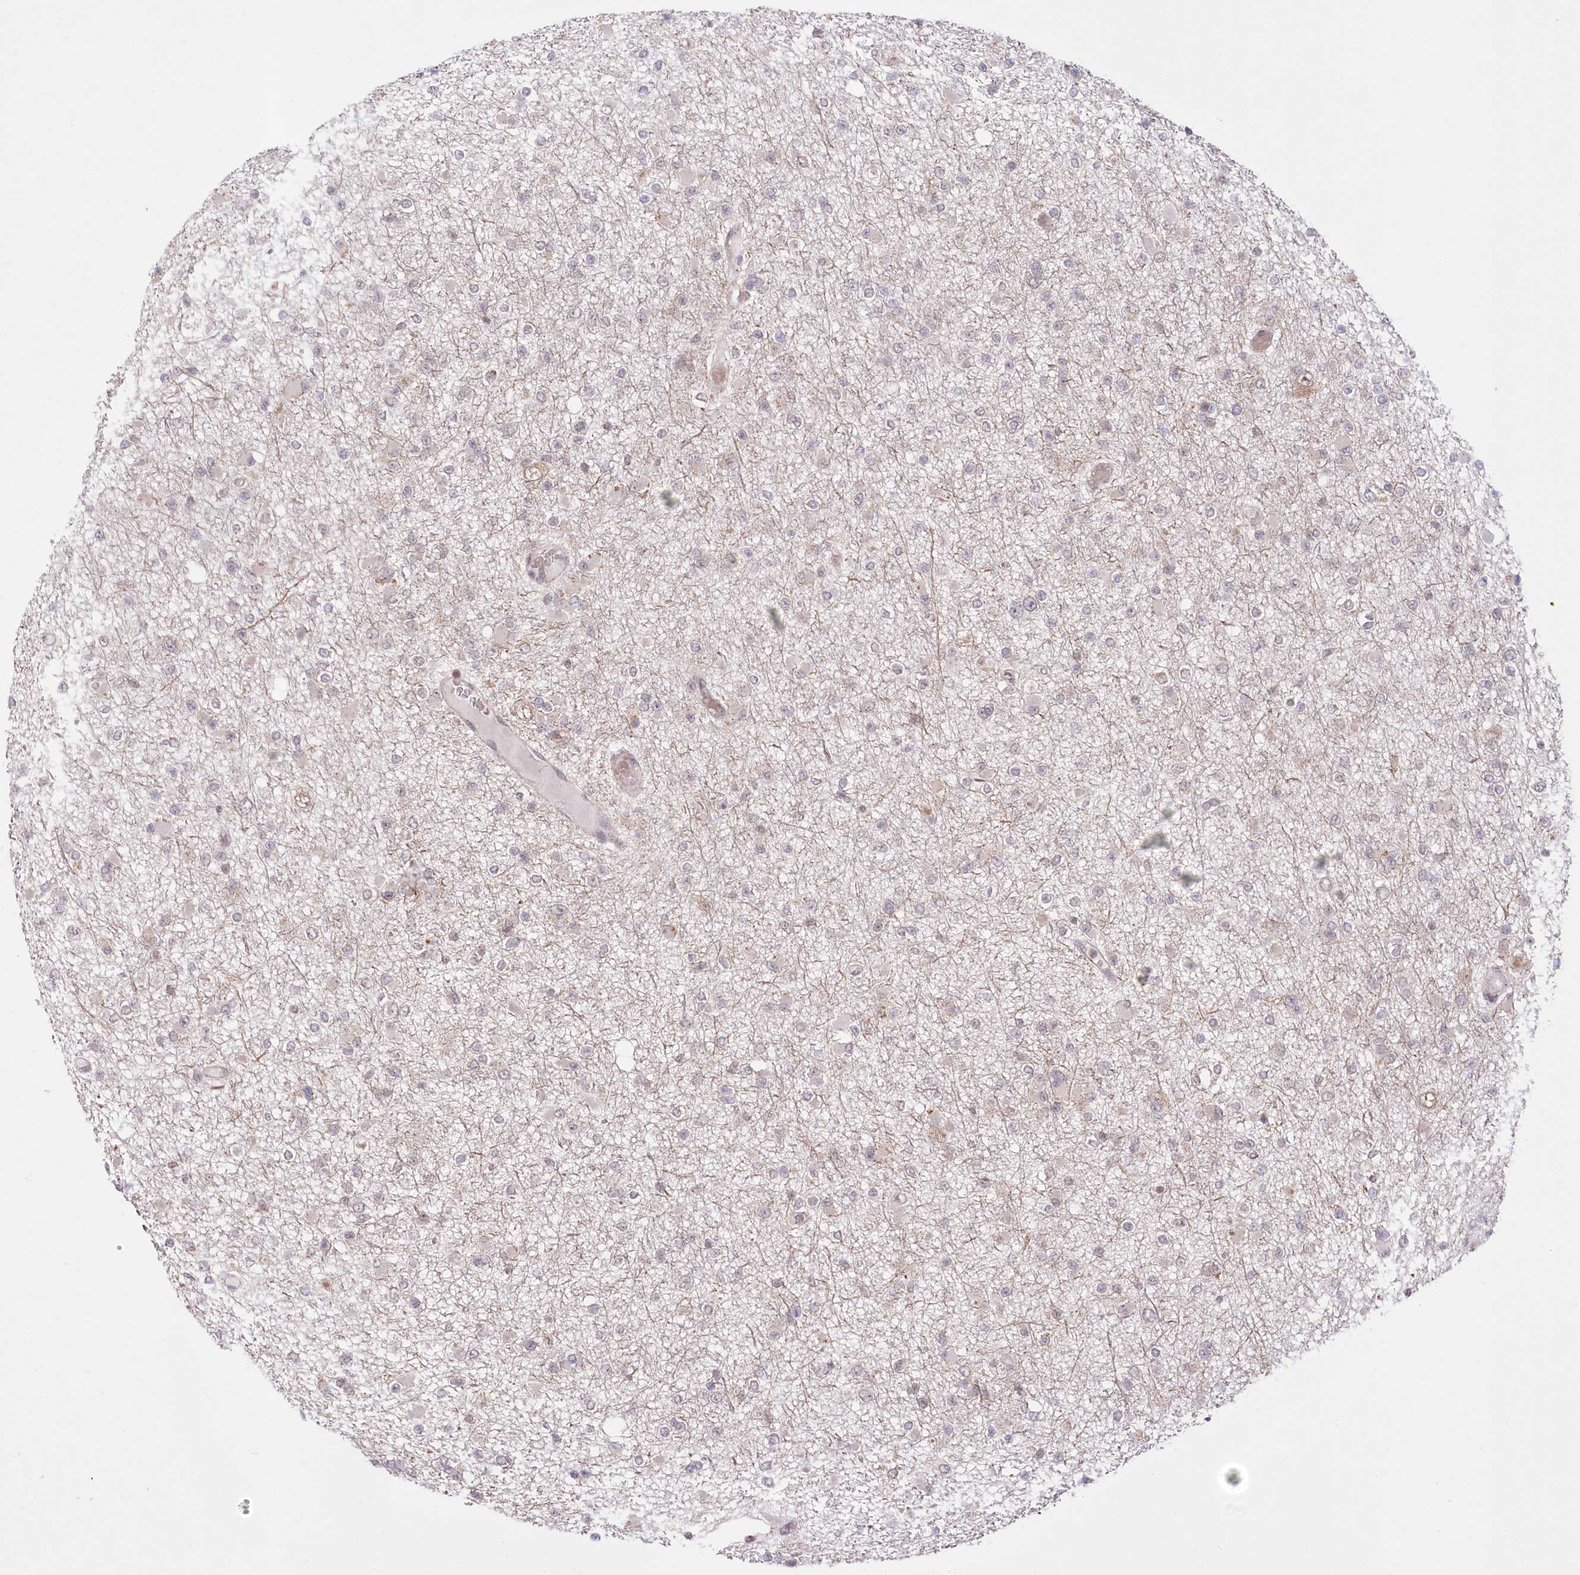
{"staining": {"intensity": "negative", "quantity": "none", "location": "none"}, "tissue": "glioma", "cell_type": "Tumor cells", "image_type": "cancer", "snomed": [{"axis": "morphology", "description": "Glioma, malignant, Low grade"}, {"axis": "topography", "description": "Brain"}], "caption": "IHC micrograph of human glioma stained for a protein (brown), which exhibits no staining in tumor cells.", "gene": "ZMAT2", "patient": {"sex": "female", "age": 22}}